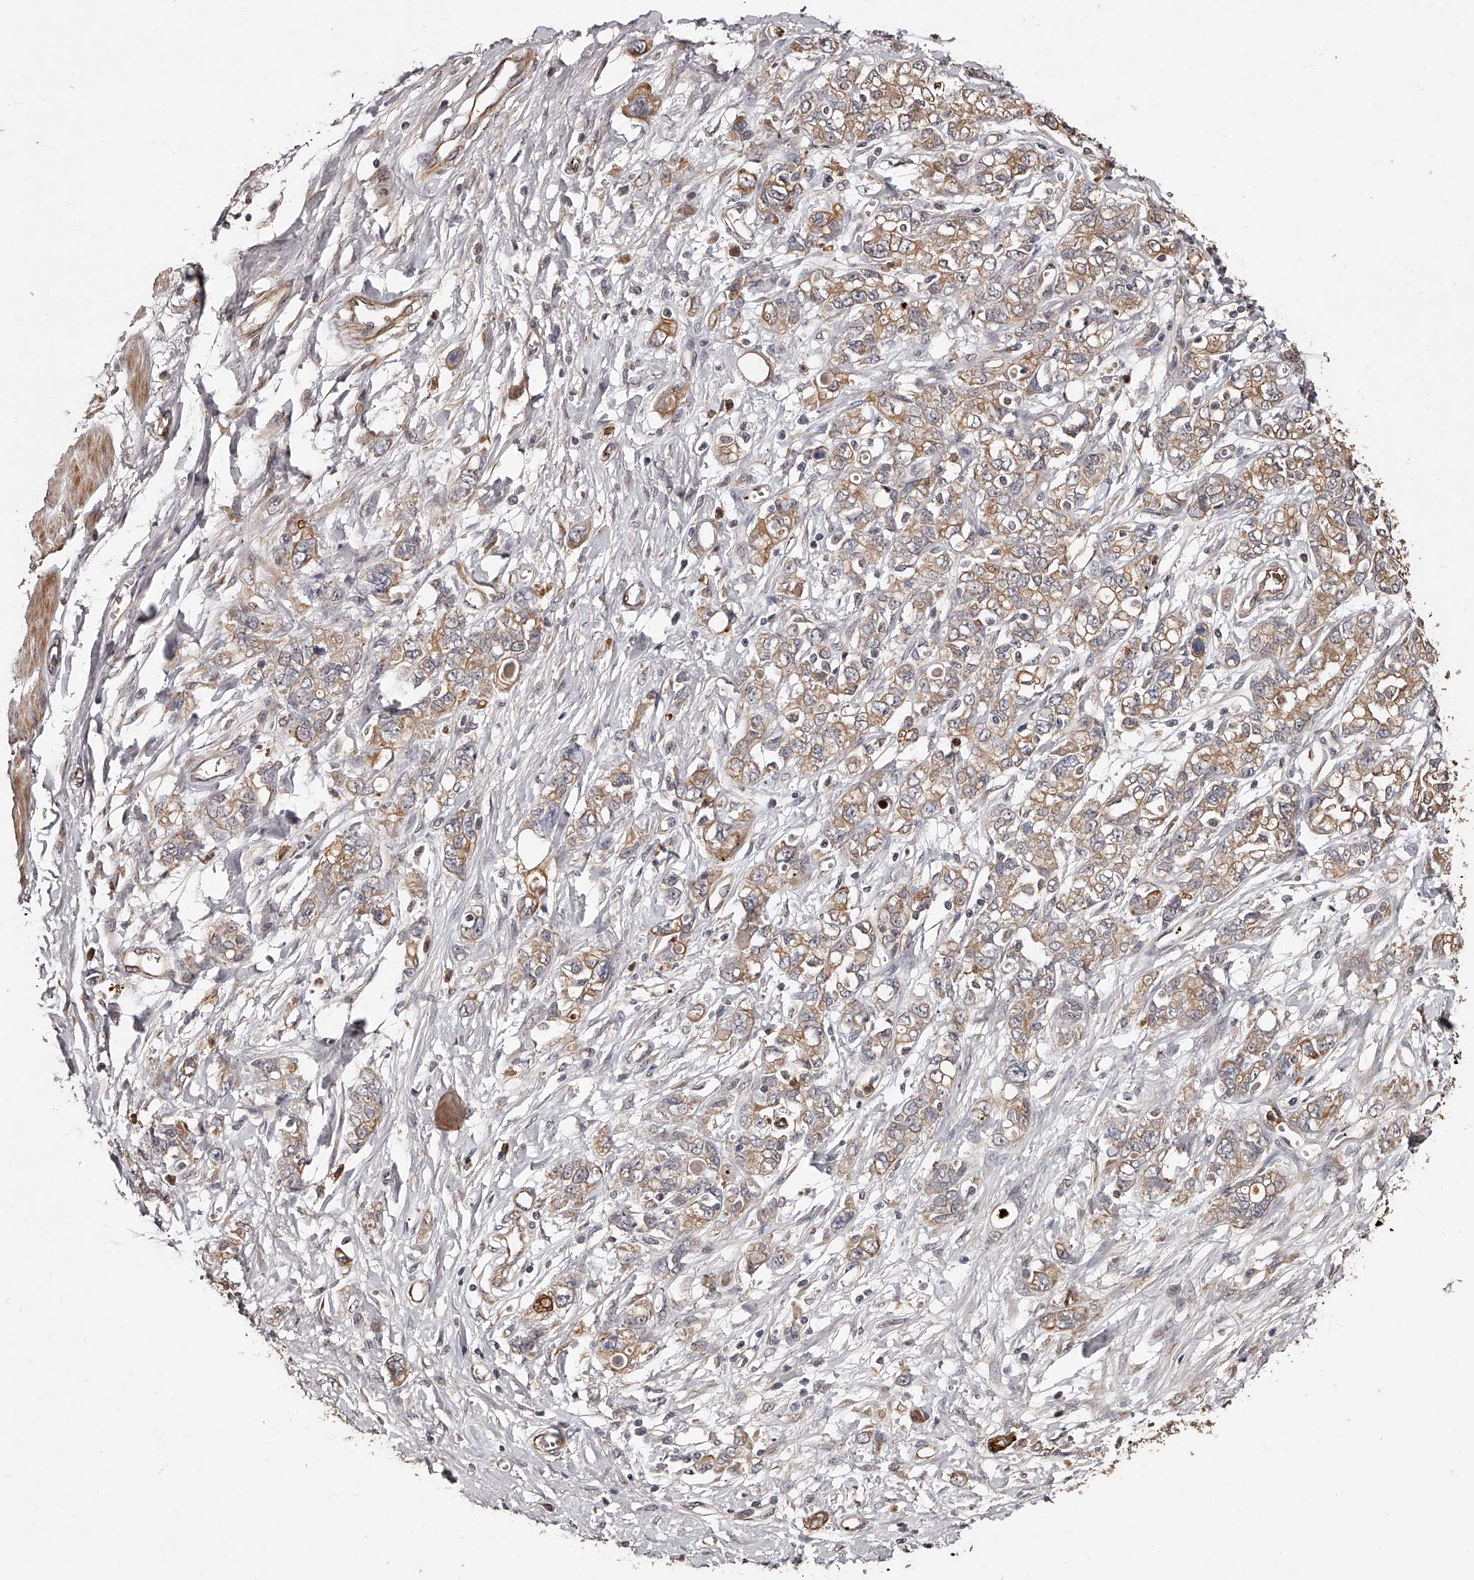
{"staining": {"intensity": "moderate", "quantity": ">75%", "location": "cytoplasmic/membranous"}, "tissue": "stomach cancer", "cell_type": "Tumor cells", "image_type": "cancer", "snomed": [{"axis": "morphology", "description": "Adenocarcinoma, NOS"}, {"axis": "topography", "description": "Stomach"}], "caption": "Tumor cells display medium levels of moderate cytoplasmic/membranous staining in about >75% of cells in human adenocarcinoma (stomach). Ihc stains the protein in brown and the nuclei are stained blue.", "gene": "URGCP", "patient": {"sex": "female", "age": 76}}